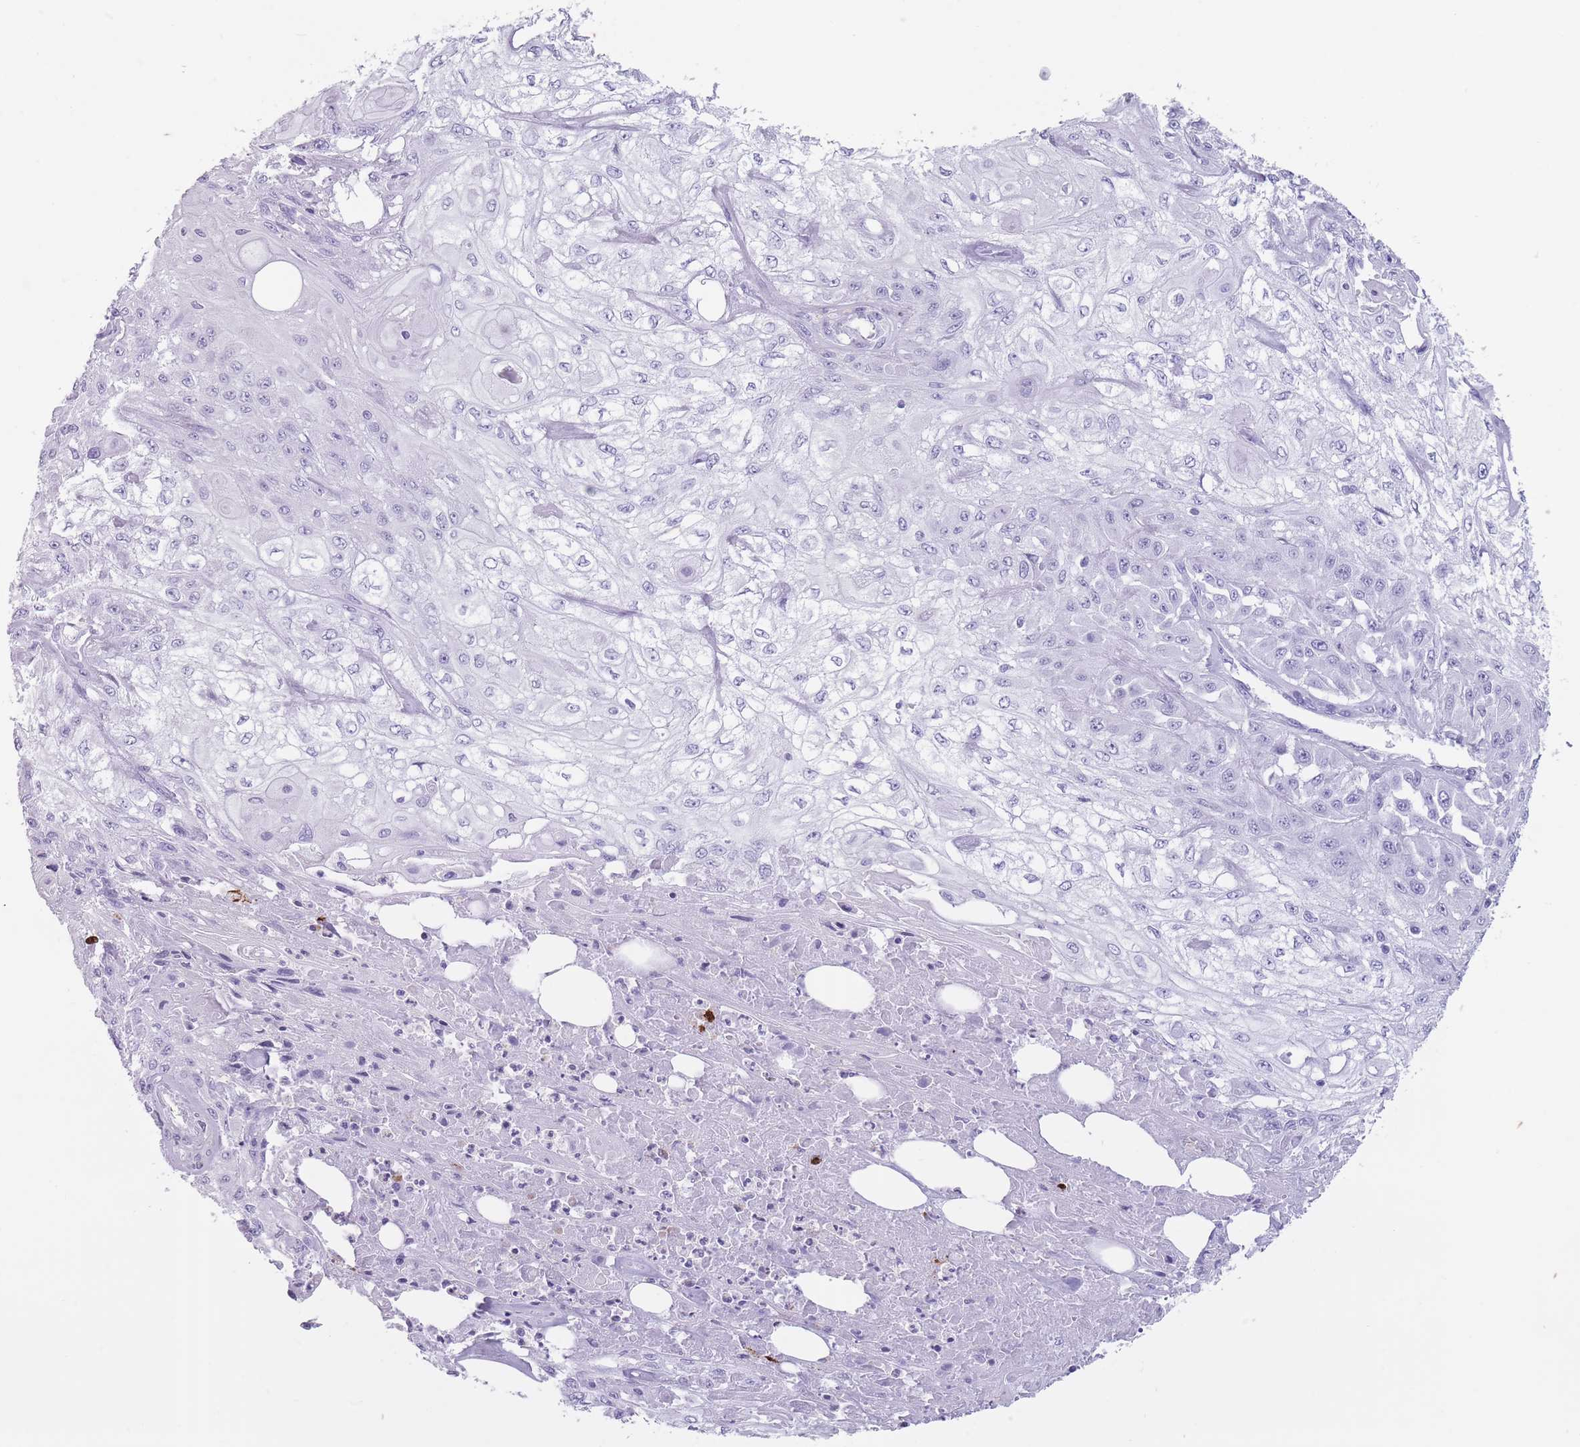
{"staining": {"intensity": "negative", "quantity": "none", "location": "none"}, "tissue": "skin cancer", "cell_type": "Tumor cells", "image_type": "cancer", "snomed": [{"axis": "morphology", "description": "Squamous cell carcinoma, NOS"}, {"axis": "morphology", "description": "Squamous cell carcinoma, metastatic, NOS"}, {"axis": "topography", "description": "Skin"}, {"axis": "topography", "description": "Lymph node"}], "caption": "IHC of squamous cell carcinoma (skin) shows no expression in tumor cells. (DAB (3,3'-diaminobenzidine) immunohistochemistry visualized using brightfield microscopy, high magnification).", "gene": "OR4F21", "patient": {"sex": "male", "age": 75}}